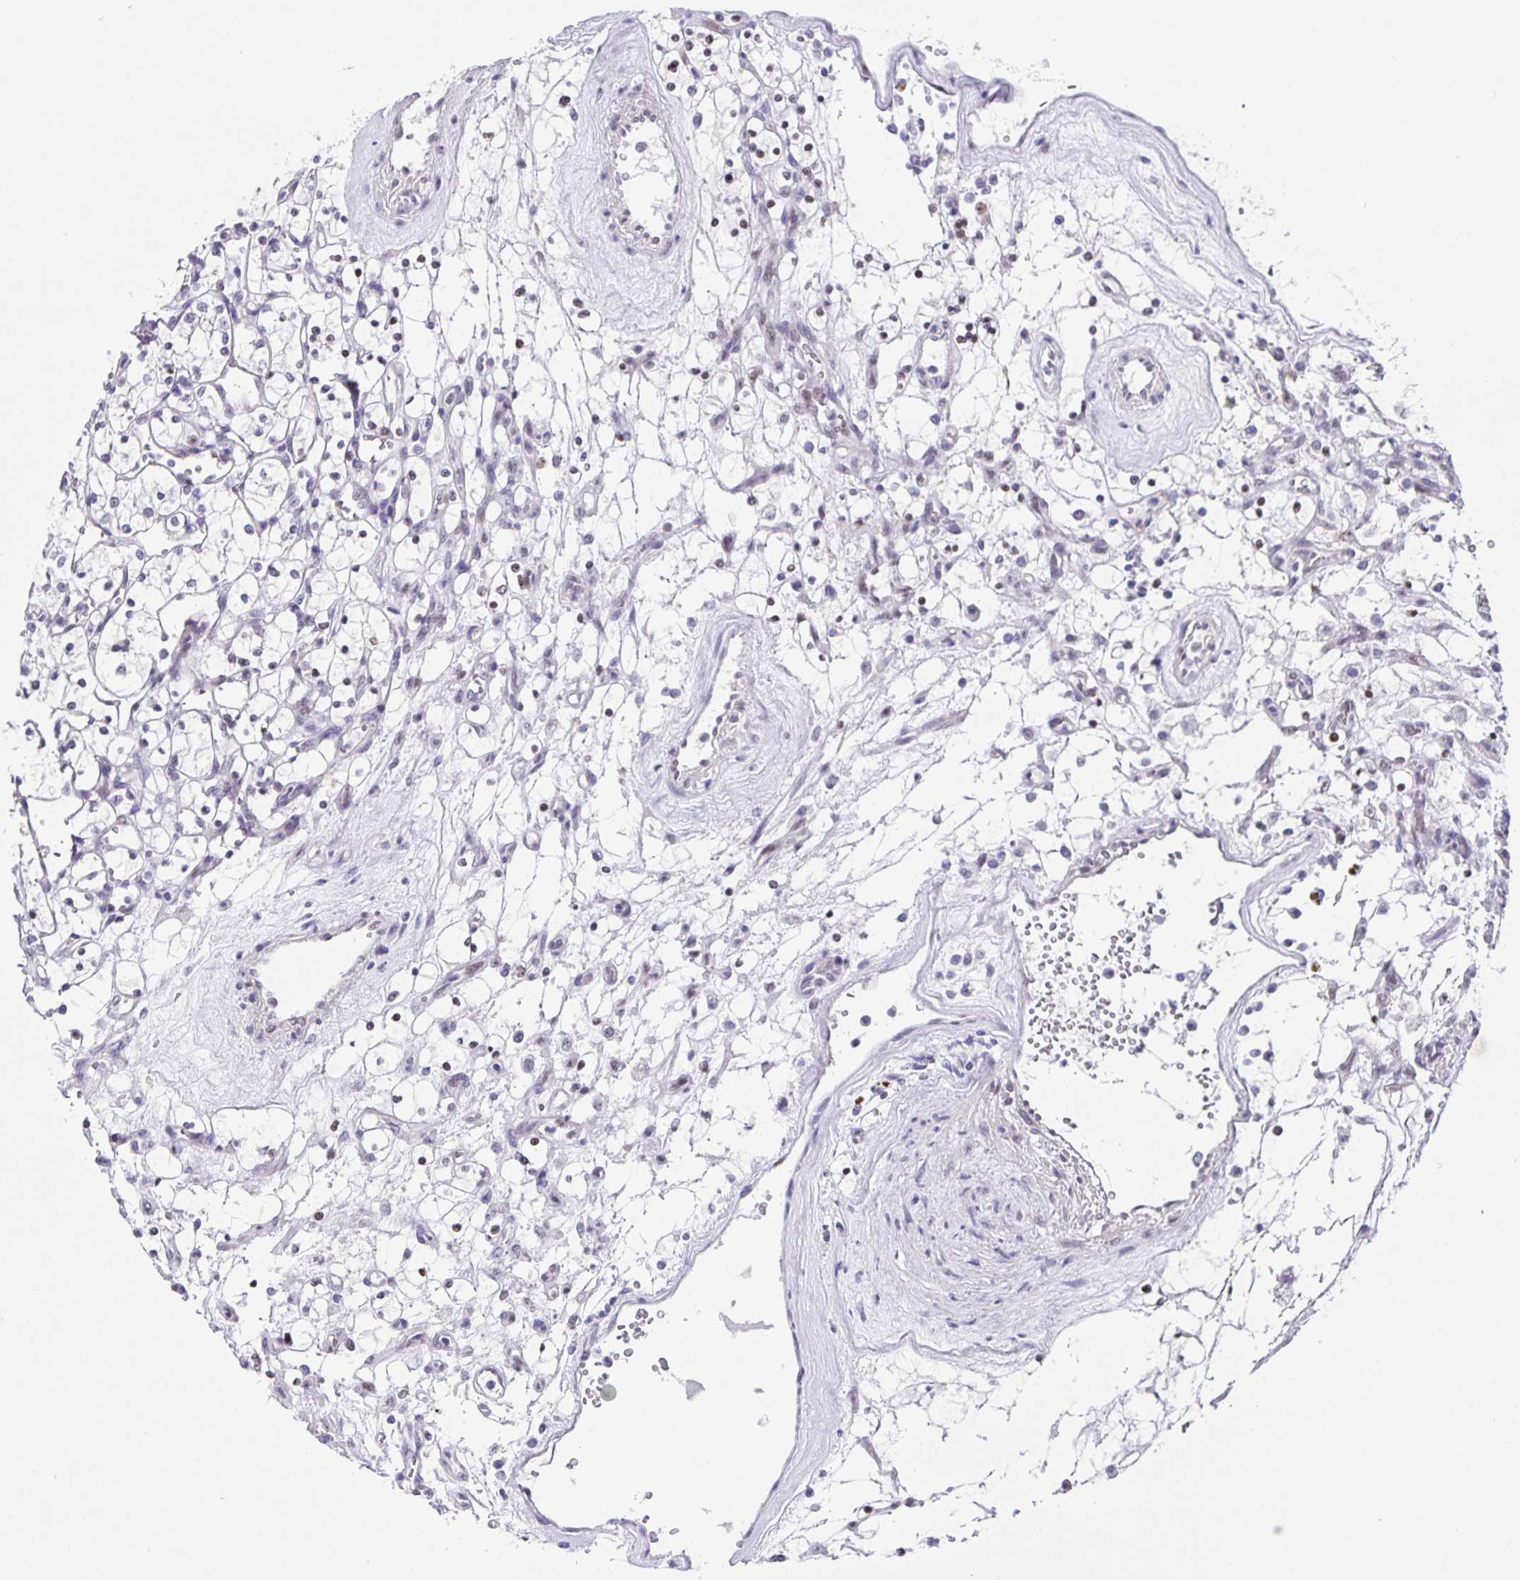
{"staining": {"intensity": "negative", "quantity": "none", "location": "none"}, "tissue": "renal cancer", "cell_type": "Tumor cells", "image_type": "cancer", "snomed": [{"axis": "morphology", "description": "Adenocarcinoma, NOS"}, {"axis": "topography", "description": "Kidney"}], "caption": "A histopathology image of renal cancer stained for a protein reveals no brown staining in tumor cells.", "gene": "FOSL2", "patient": {"sex": "female", "age": 69}}